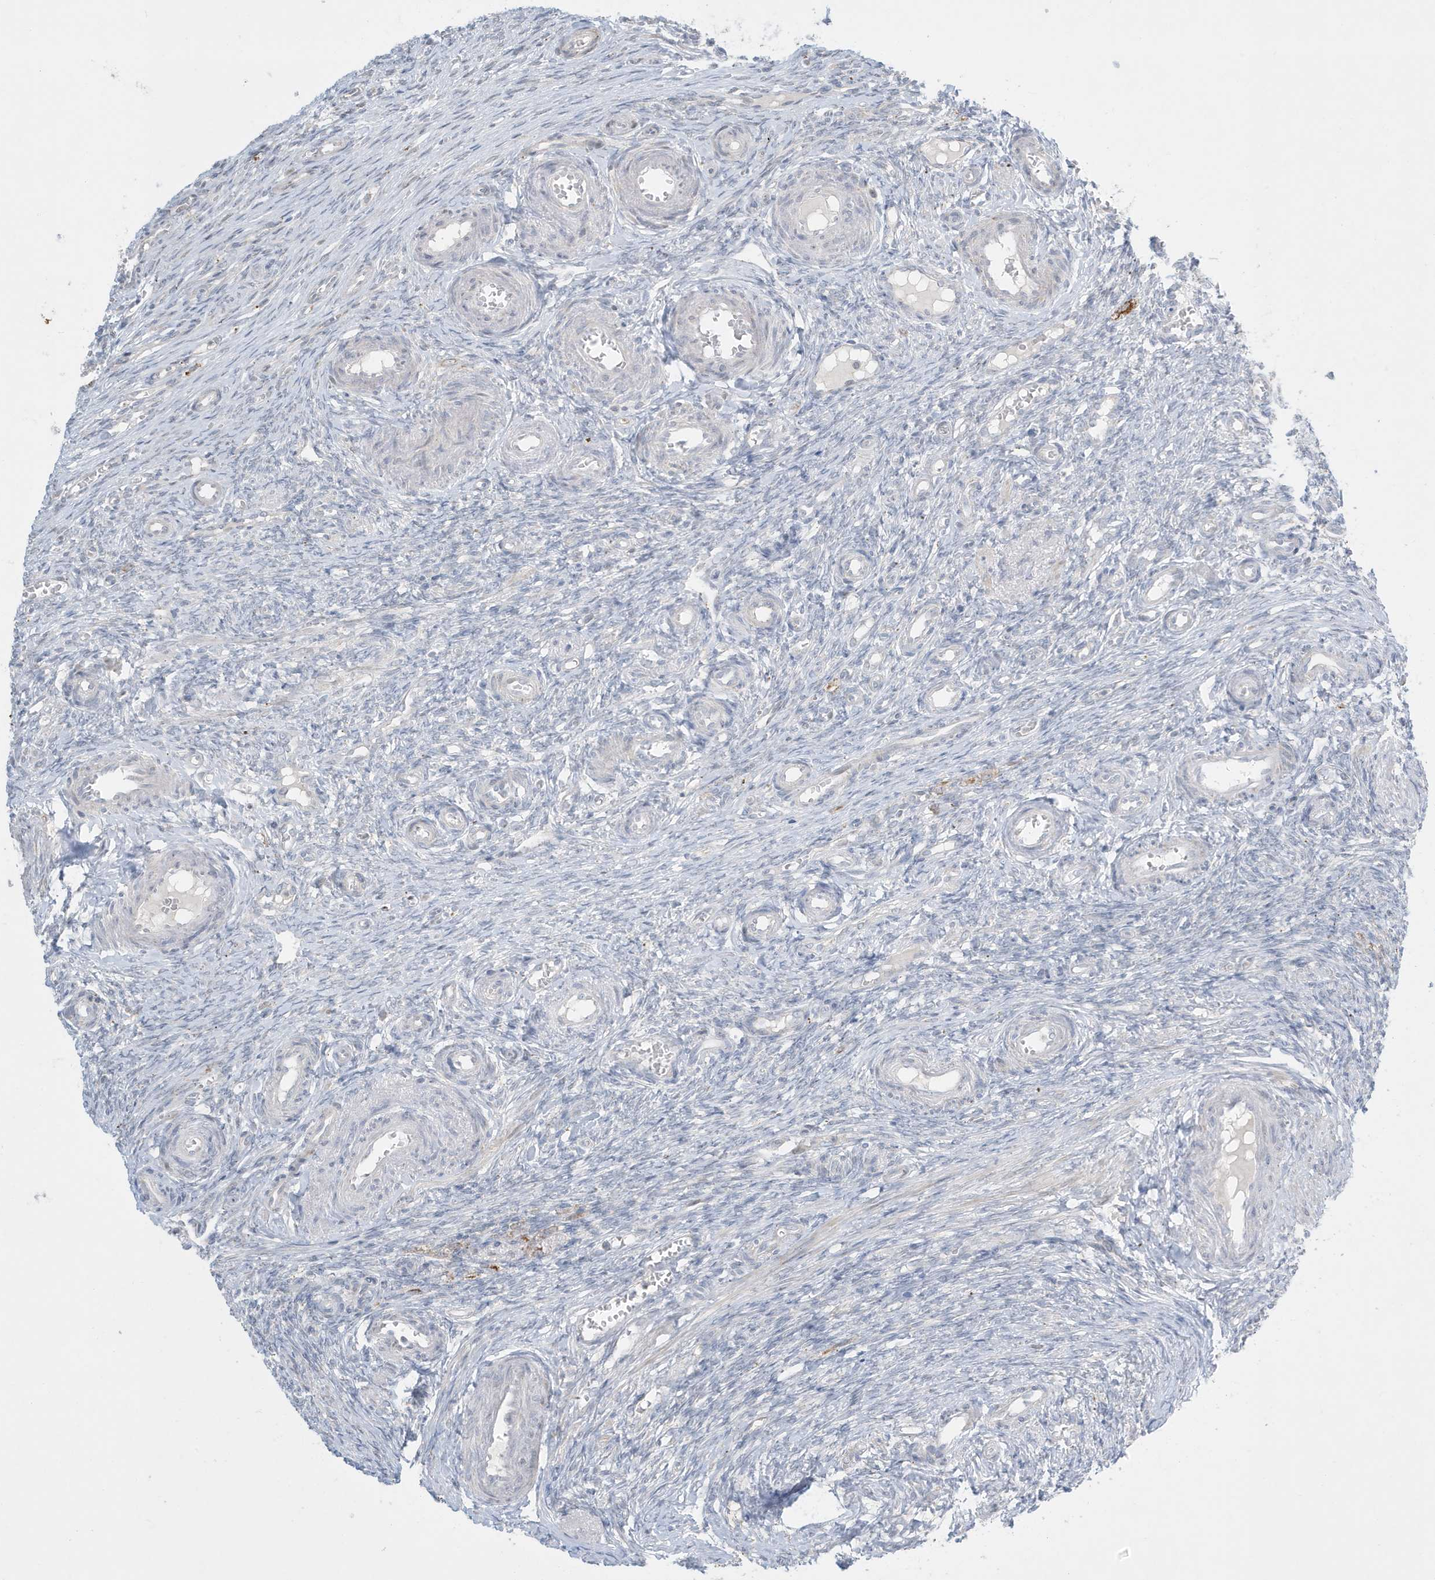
{"staining": {"intensity": "negative", "quantity": "none", "location": "none"}, "tissue": "ovary", "cell_type": "Ovarian stroma cells", "image_type": "normal", "snomed": [{"axis": "morphology", "description": "Adenocarcinoma, NOS"}, {"axis": "topography", "description": "Endometrium"}], "caption": "This photomicrograph is of unremarkable ovary stained with immunohistochemistry (IHC) to label a protein in brown with the nuclei are counter-stained blue. There is no staining in ovarian stroma cells.", "gene": "FNDC1", "patient": {"sex": "female", "age": 32}}